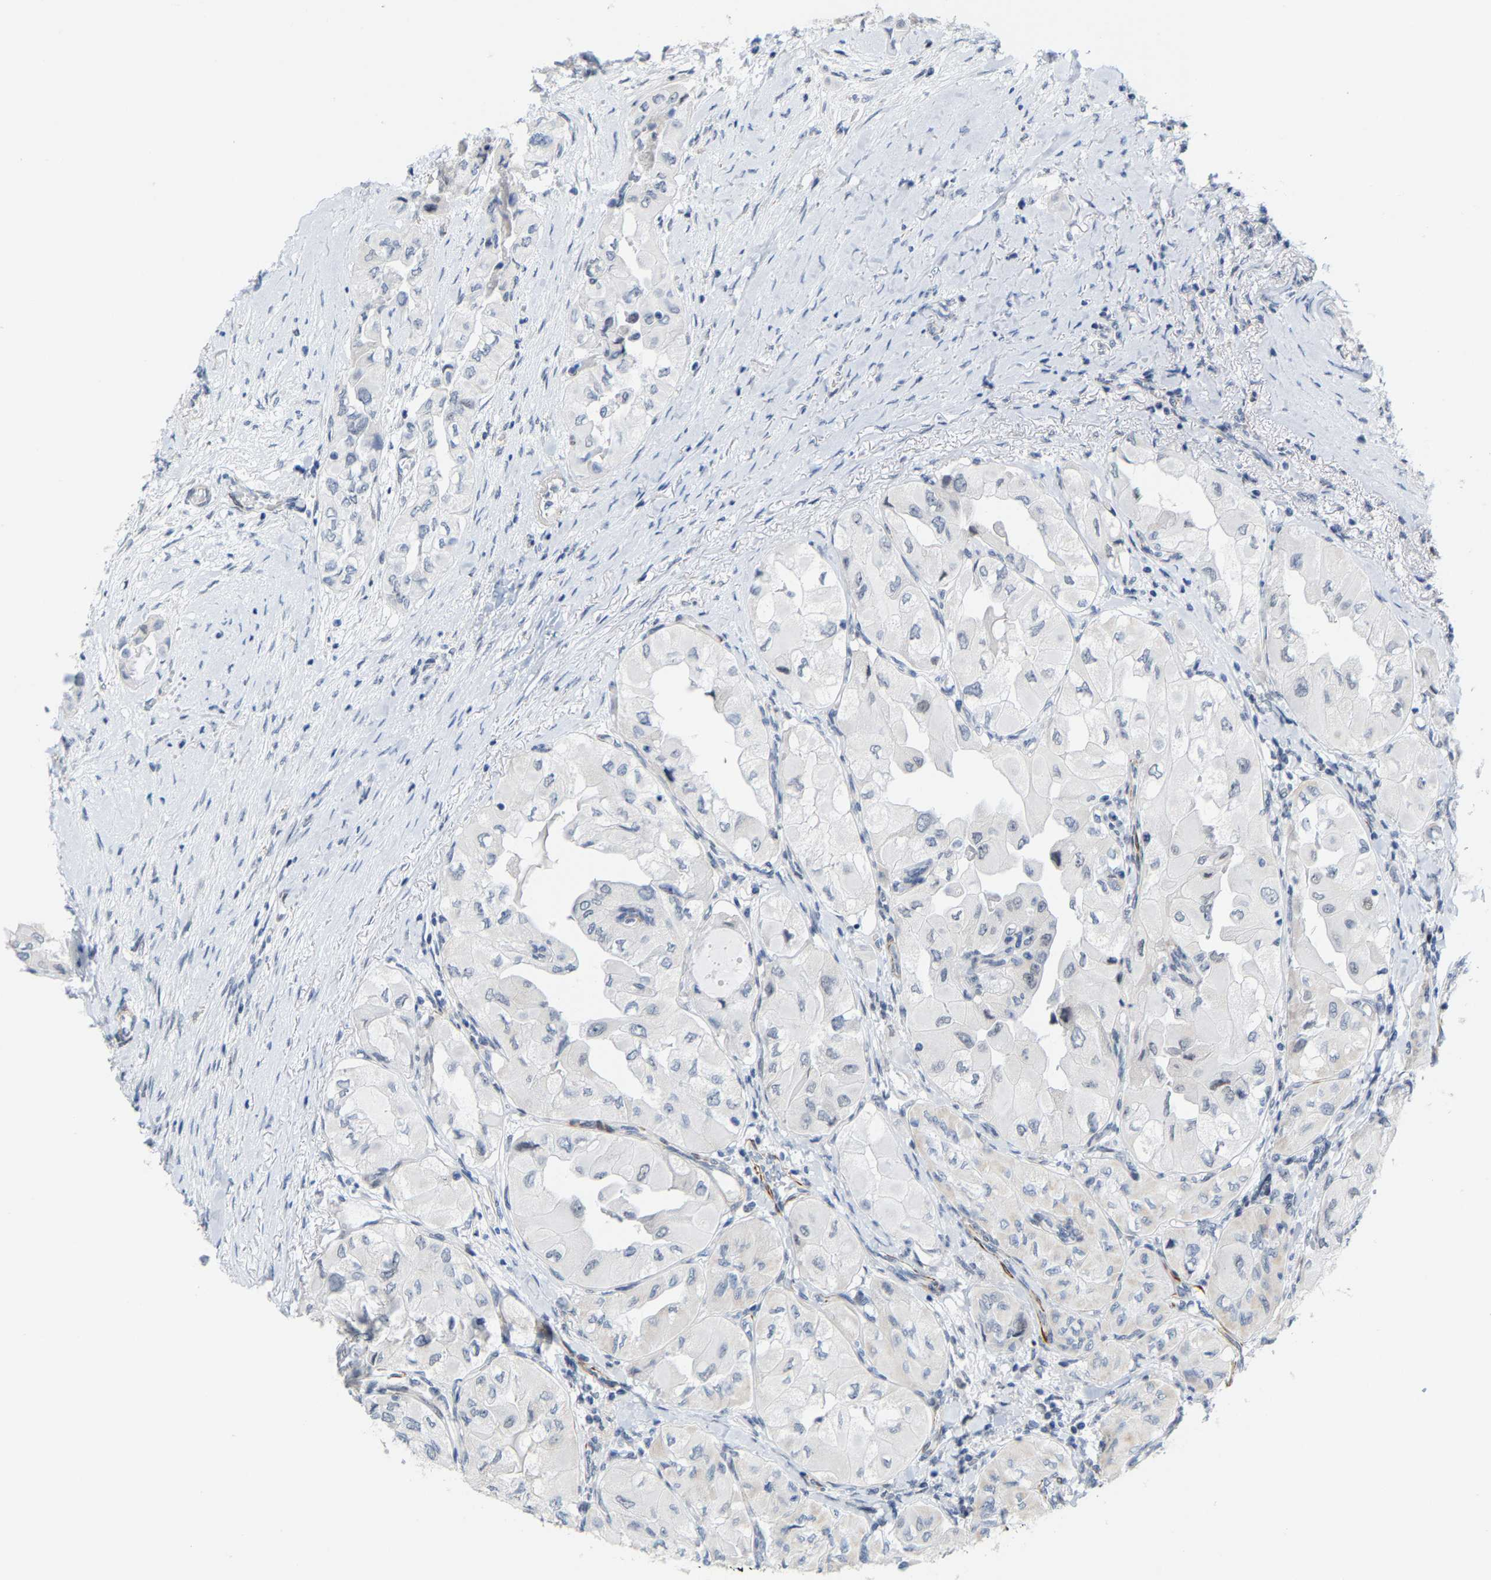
{"staining": {"intensity": "negative", "quantity": "none", "location": "none"}, "tissue": "thyroid cancer", "cell_type": "Tumor cells", "image_type": "cancer", "snomed": [{"axis": "morphology", "description": "Papillary adenocarcinoma, NOS"}, {"axis": "topography", "description": "Thyroid gland"}], "caption": "Micrograph shows no significant protein staining in tumor cells of papillary adenocarcinoma (thyroid).", "gene": "FAM180A", "patient": {"sex": "female", "age": 59}}